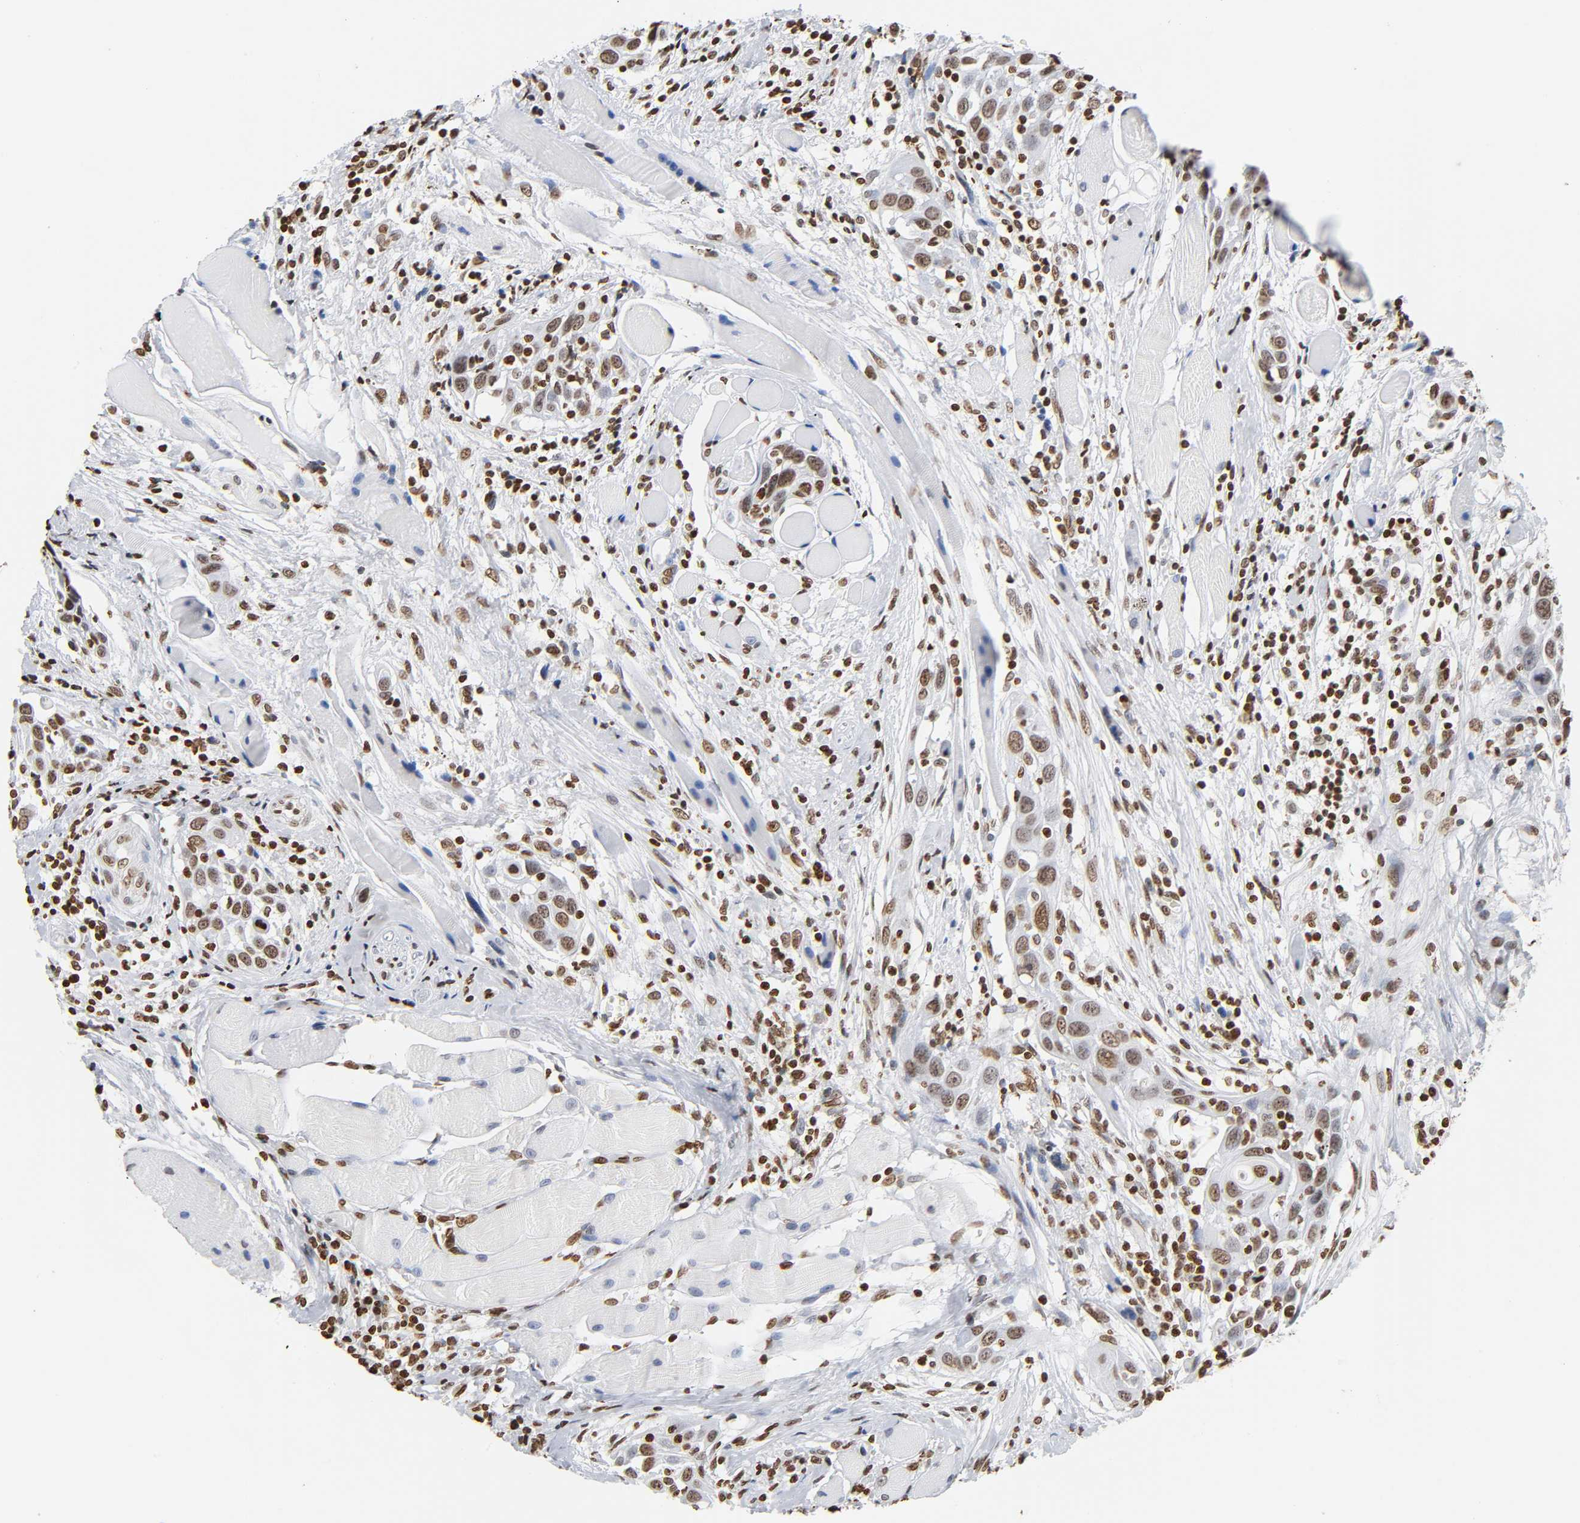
{"staining": {"intensity": "moderate", "quantity": ">75%", "location": "nuclear"}, "tissue": "head and neck cancer", "cell_type": "Tumor cells", "image_type": "cancer", "snomed": [{"axis": "morphology", "description": "Squamous cell carcinoma, NOS"}, {"axis": "topography", "description": "Oral tissue"}, {"axis": "topography", "description": "Head-Neck"}], "caption": "The photomicrograph shows immunohistochemical staining of head and neck squamous cell carcinoma. There is moderate nuclear staining is seen in approximately >75% of tumor cells.", "gene": "HOXA6", "patient": {"sex": "female", "age": 50}}